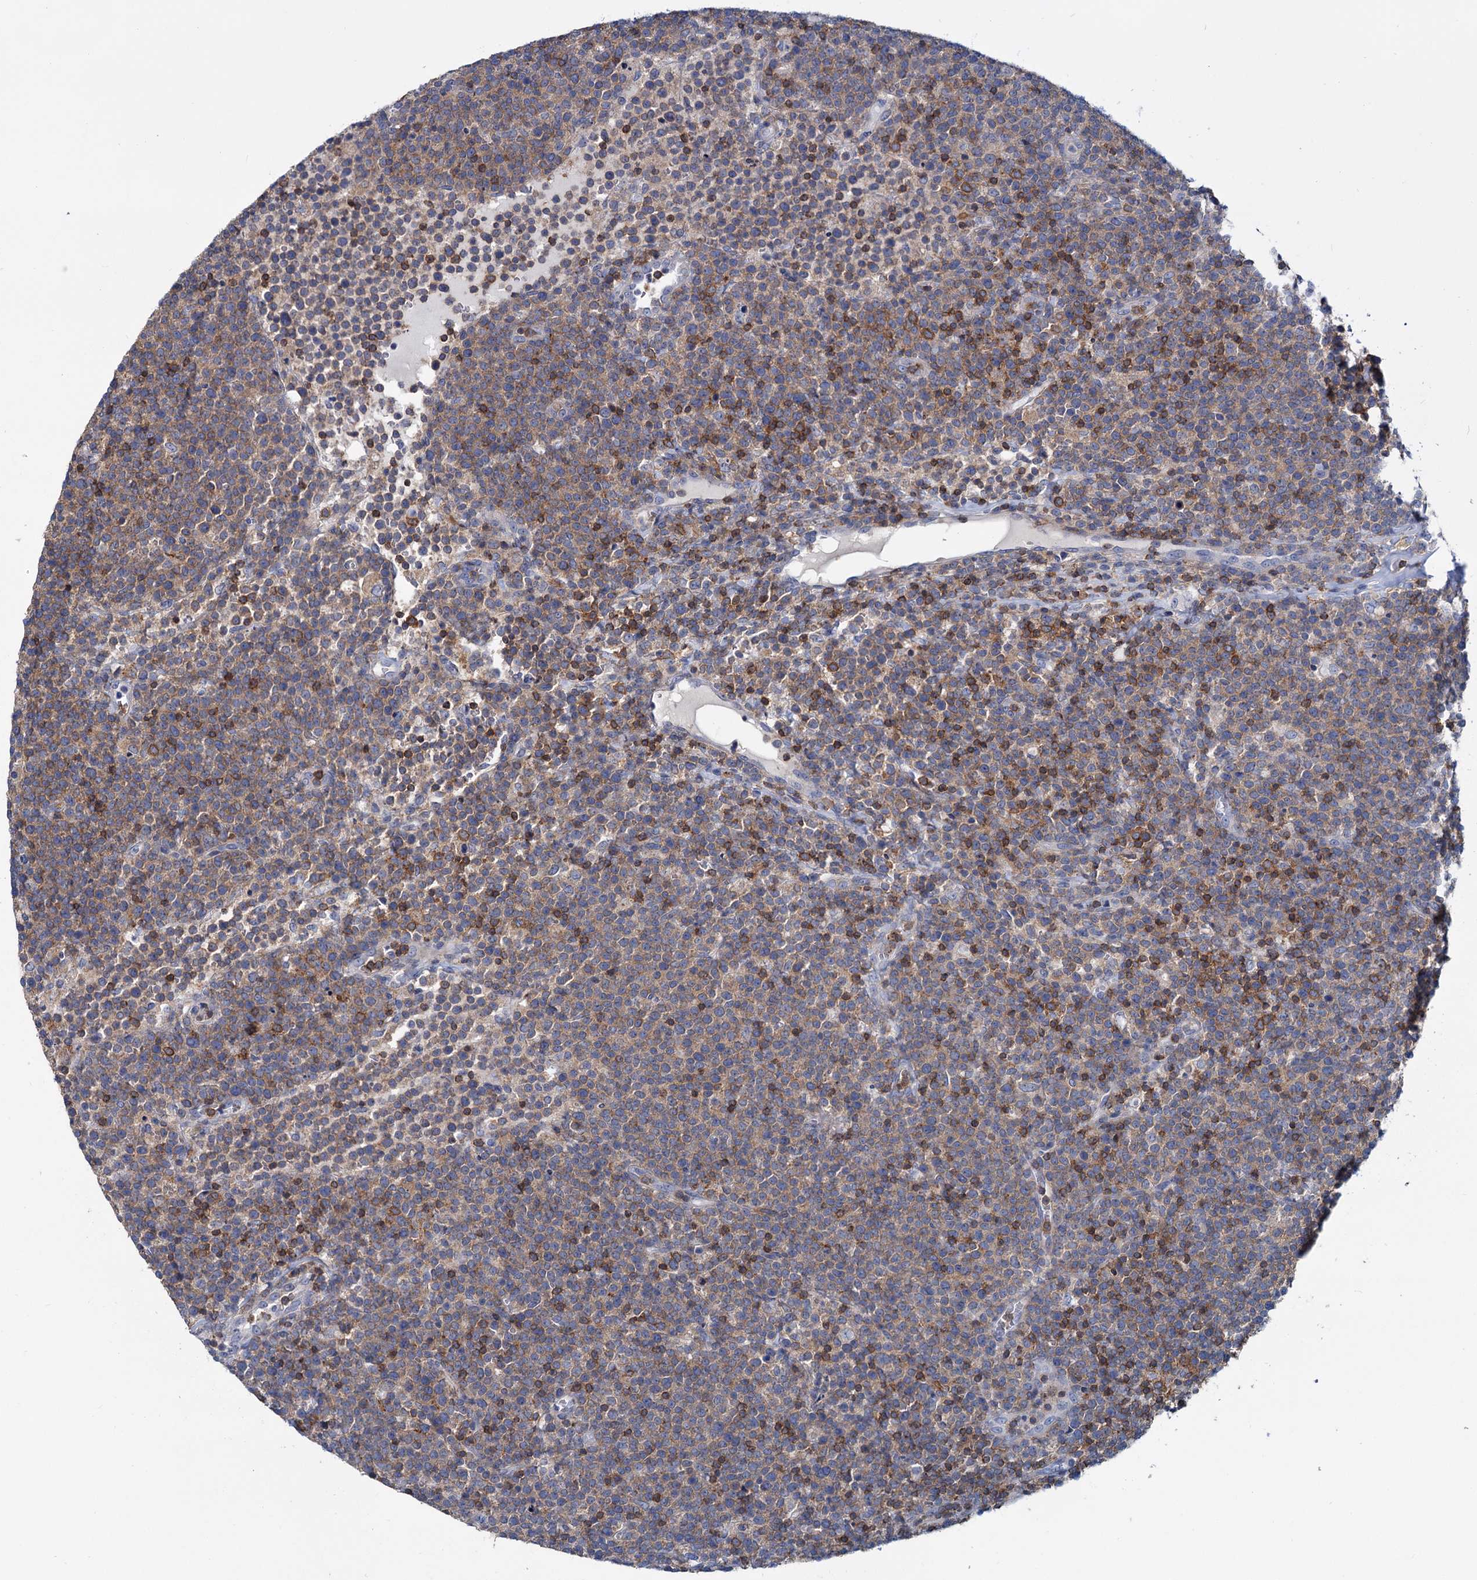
{"staining": {"intensity": "moderate", "quantity": ">75%", "location": "cytoplasmic/membranous"}, "tissue": "lymphoma", "cell_type": "Tumor cells", "image_type": "cancer", "snomed": [{"axis": "morphology", "description": "Malignant lymphoma, non-Hodgkin's type, High grade"}, {"axis": "topography", "description": "Lymph node"}], "caption": "This histopathology image exhibits IHC staining of high-grade malignant lymphoma, non-Hodgkin's type, with medium moderate cytoplasmic/membranous positivity in approximately >75% of tumor cells.", "gene": "LRCH4", "patient": {"sex": "male", "age": 61}}